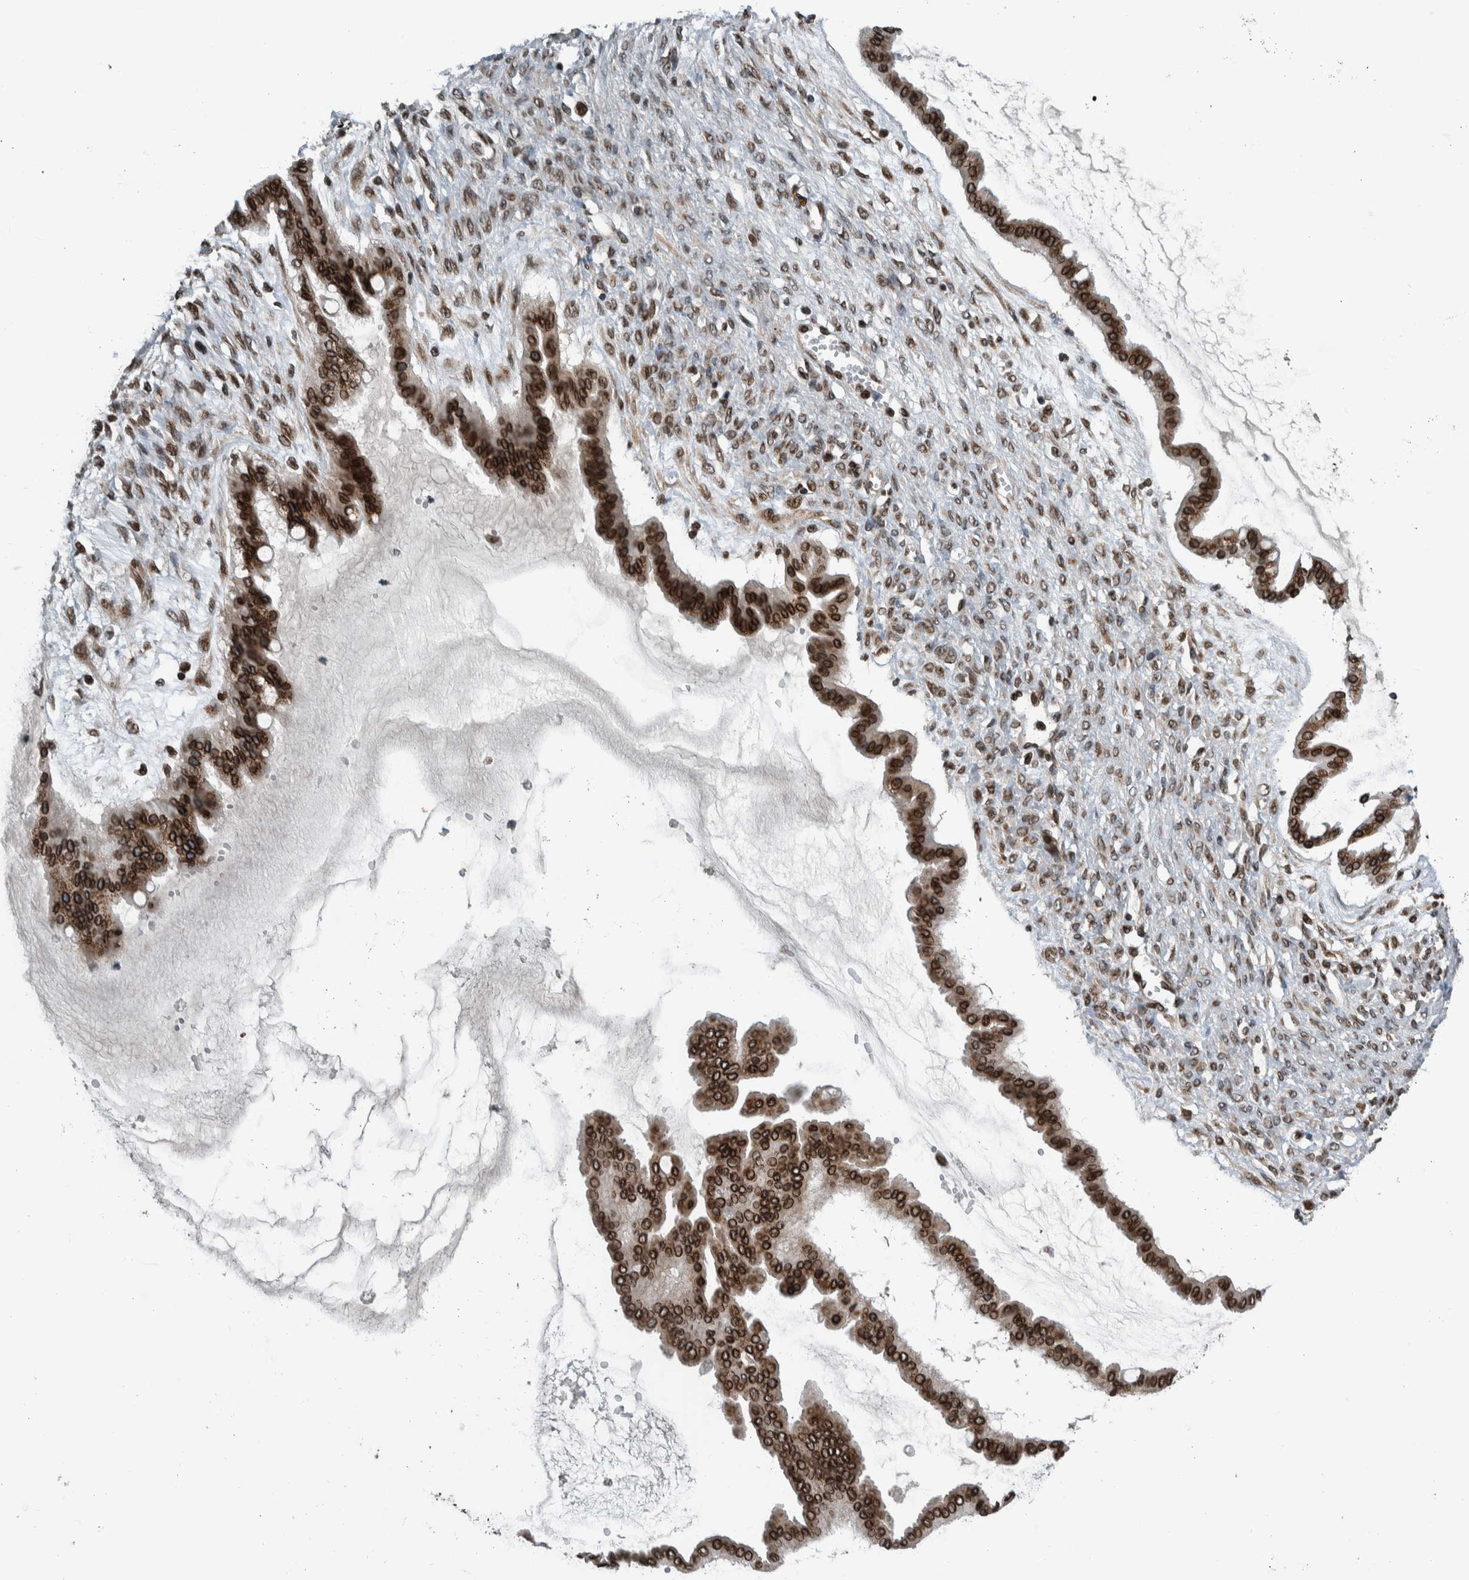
{"staining": {"intensity": "strong", "quantity": ">75%", "location": "cytoplasmic/membranous,nuclear"}, "tissue": "ovarian cancer", "cell_type": "Tumor cells", "image_type": "cancer", "snomed": [{"axis": "morphology", "description": "Cystadenocarcinoma, mucinous, NOS"}, {"axis": "topography", "description": "Ovary"}], "caption": "This photomicrograph shows ovarian mucinous cystadenocarcinoma stained with immunohistochemistry (IHC) to label a protein in brown. The cytoplasmic/membranous and nuclear of tumor cells show strong positivity for the protein. Nuclei are counter-stained blue.", "gene": "FAM135B", "patient": {"sex": "female", "age": 73}}